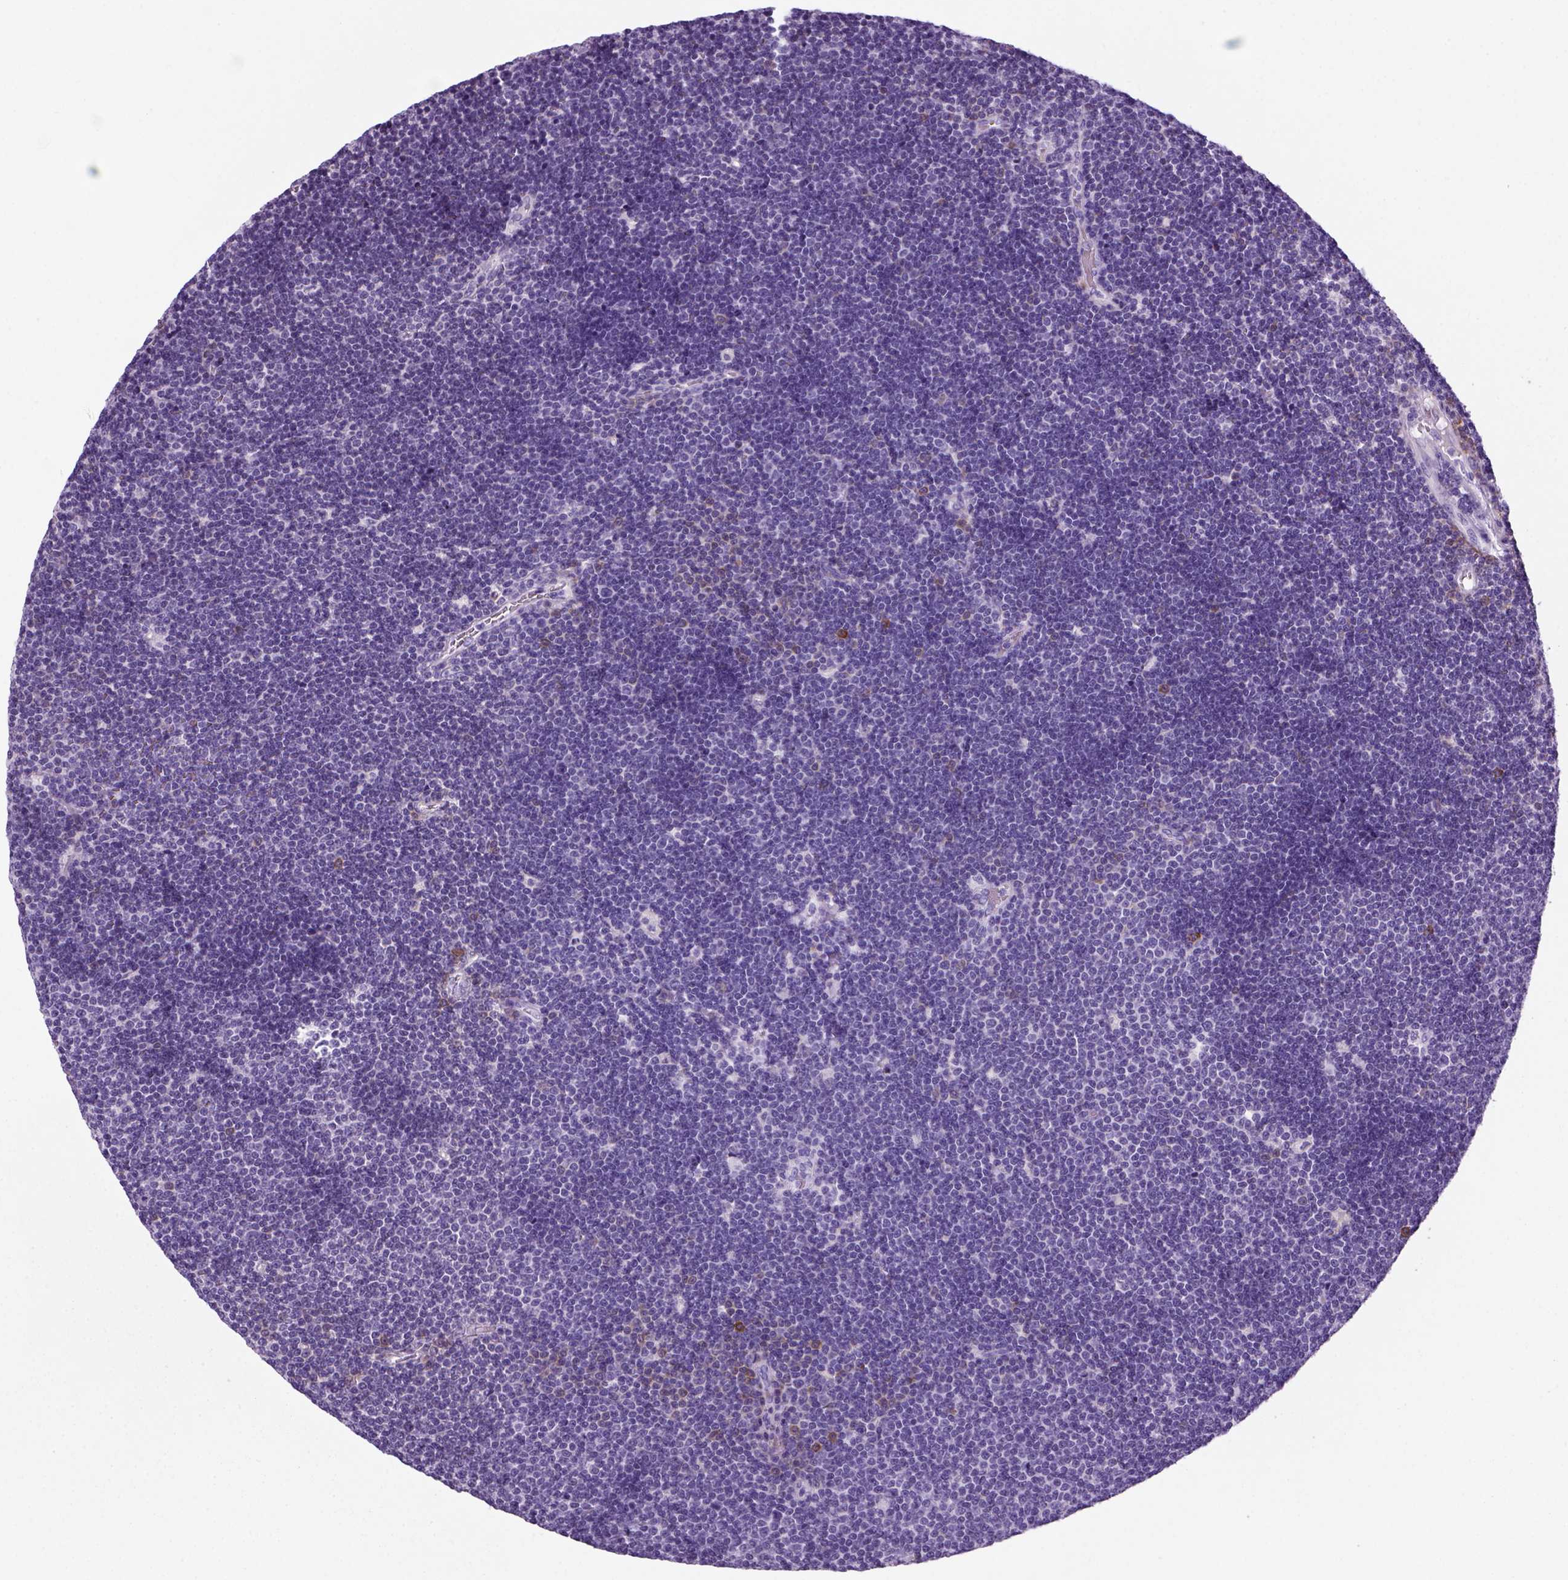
{"staining": {"intensity": "negative", "quantity": "none", "location": "none"}, "tissue": "lymphoma", "cell_type": "Tumor cells", "image_type": "cancer", "snomed": [{"axis": "morphology", "description": "Malignant lymphoma, non-Hodgkin's type, Low grade"}, {"axis": "topography", "description": "Brain"}], "caption": "Lymphoma was stained to show a protein in brown. There is no significant positivity in tumor cells. (Stains: DAB immunohistochemistry with hematoxylin counter stain, Microscopy: brightfield microscopy at high magnification).", "gene": "MZB1", "patient": {"sex": "female", "age": 66}}